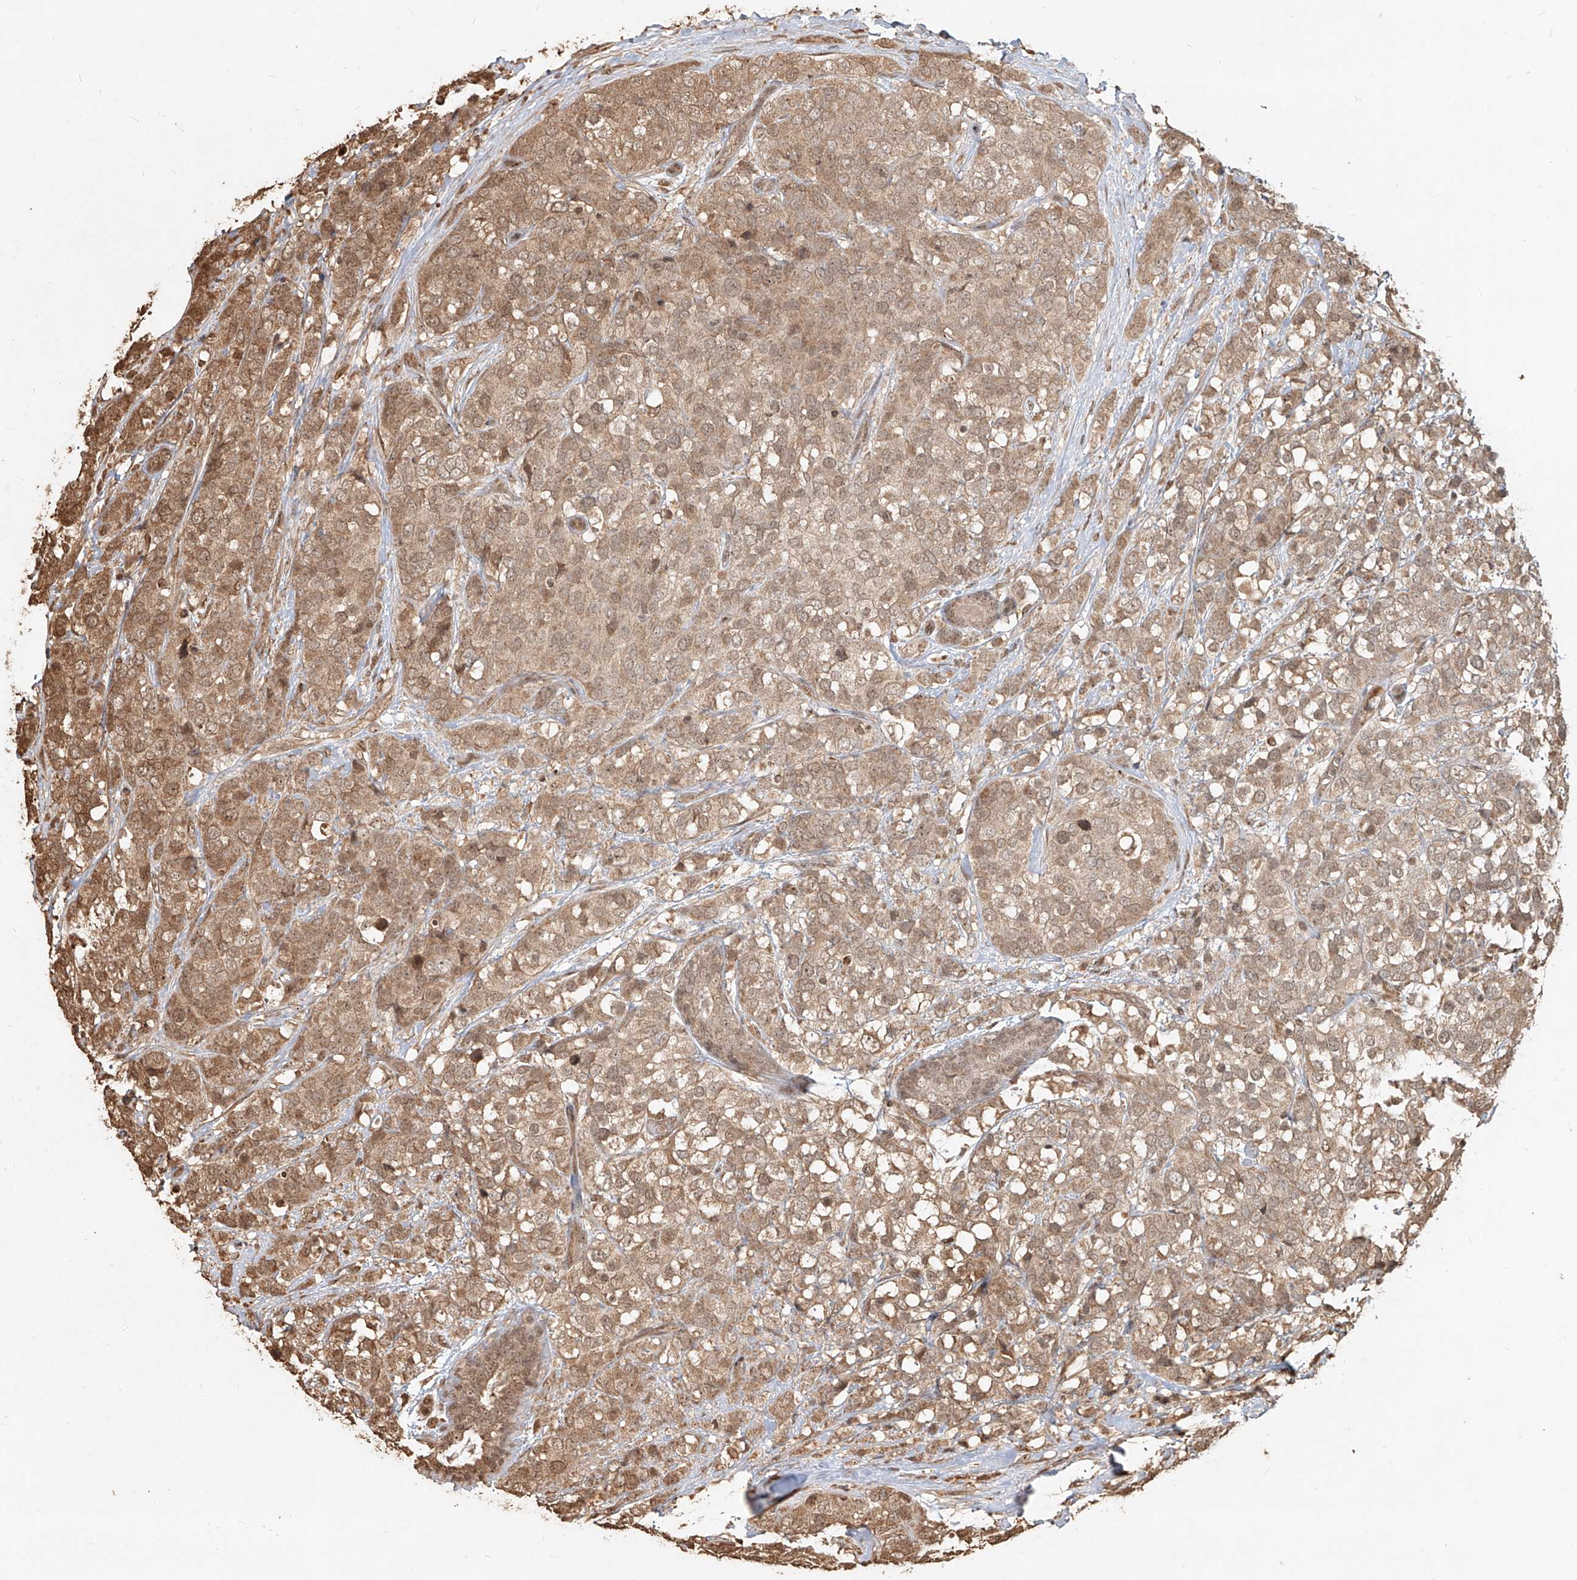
{"staining": {"intensity": "moderate", "quantity": ">75%", "location": "cytoplasmic/membranous,nuclear"}, "tissue": "breast cancer", "cell_type": "Tumor cells", "image_type": "cancer", "snomed": [{"axis": "morphology", "description": "Lobular carcinoma"}, {"axis": "topography", "description": "Breast"}], "caption": "A brown stain shows moderate cytoplasmic/membranous and nuclear positivity of a protein in human breast cancer tumor cells.", "gene": "UBE2K", "patient": {"sex": "female", "age": 59}}